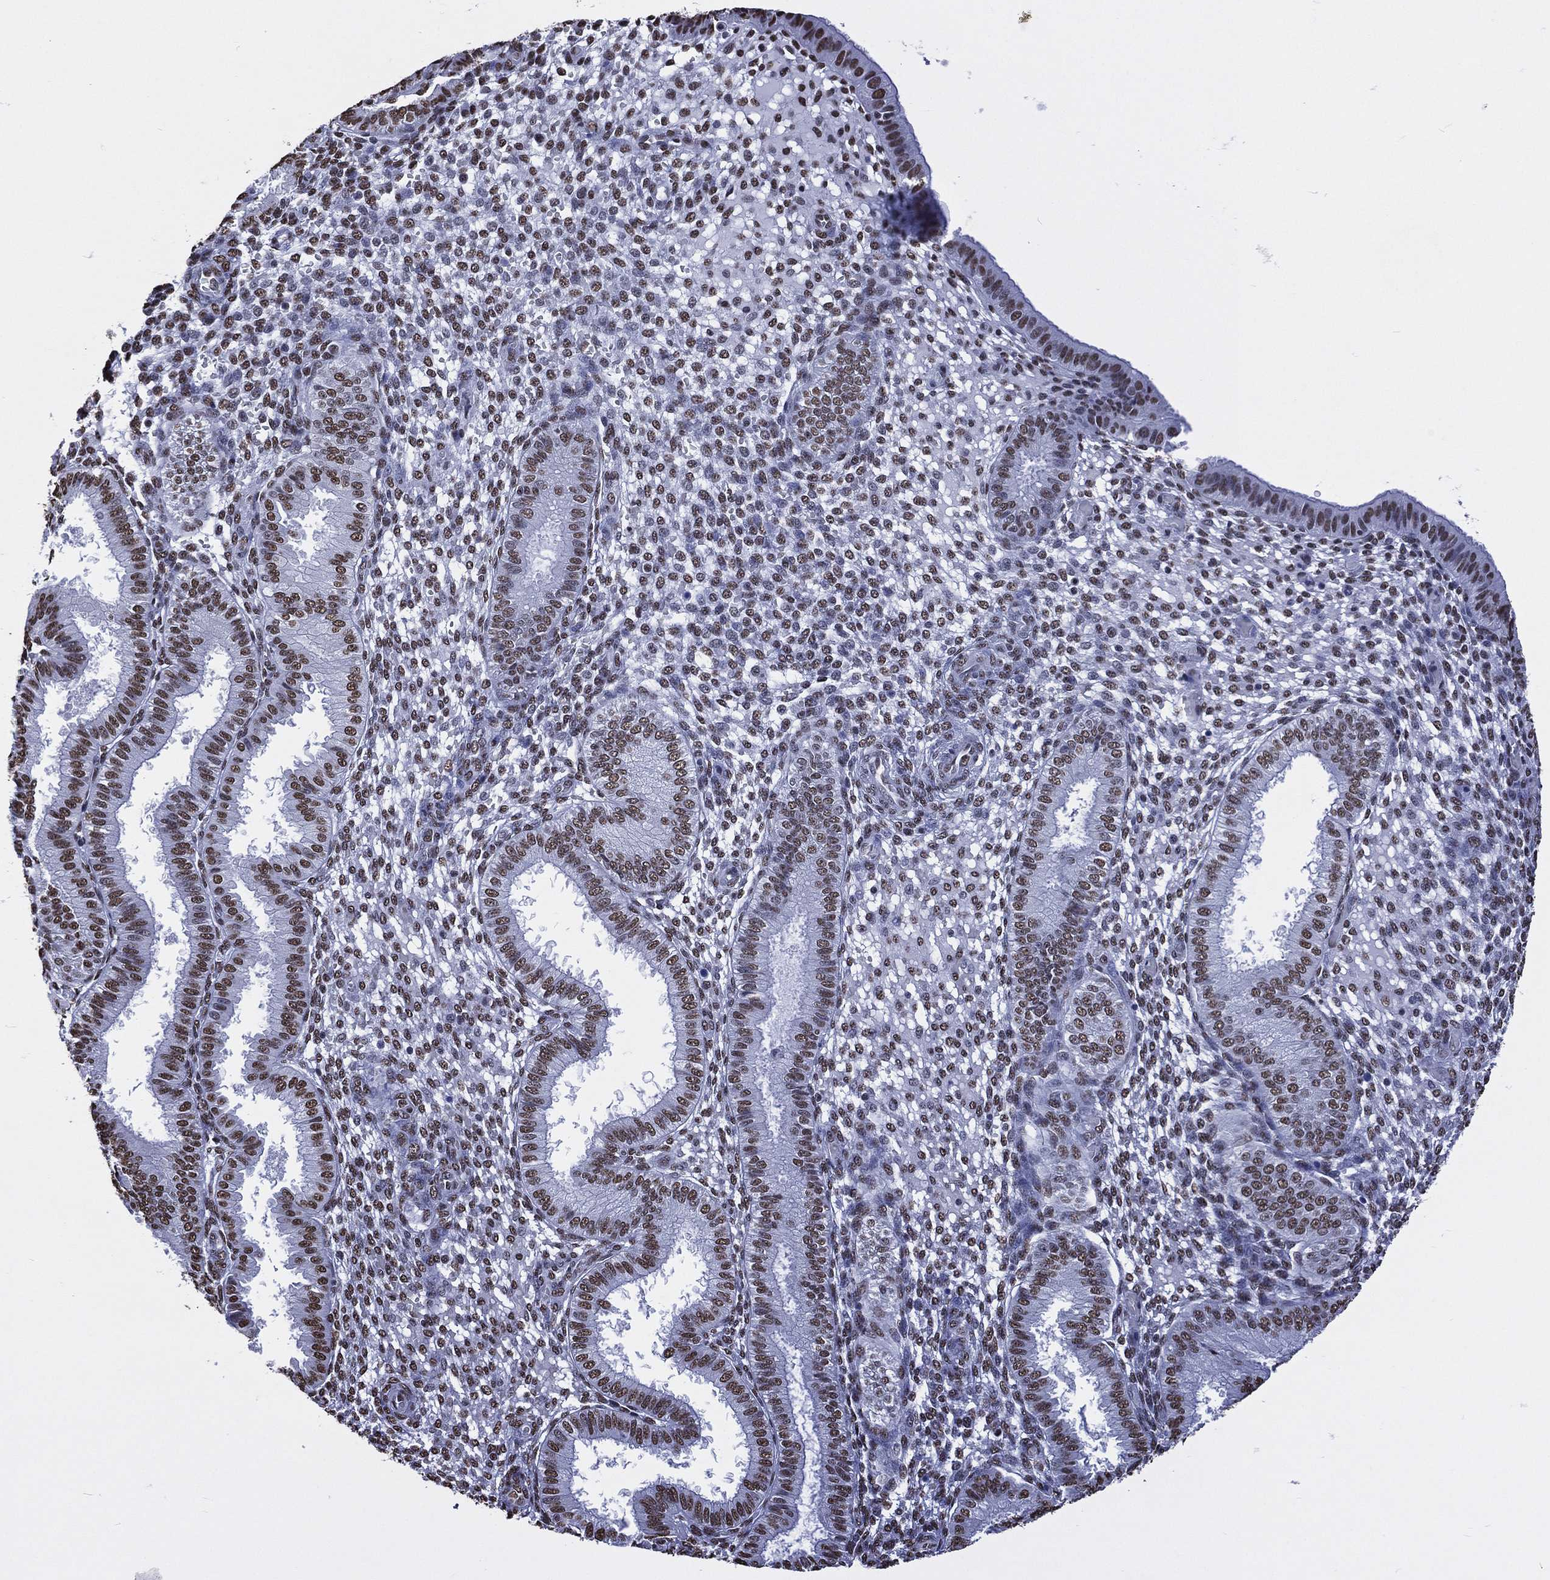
{"staining": {"intensity": "moderate", "quantity": ">75%", "location": "nuclear"}, "tissue": "endometrium", "cell_type": "Cells in endometrial stroma", "image_type": "normal", "snomed": [{"axis": "morphology", "description": "Normal tissue, NOS"}, {"axis": "topography", "description": "Endometrium"}], "caption": "IHC histopathology image of benign human endometrium stained for a protein (brown), which reveals medium levels of moderate nuclear staining in approximately >75% of cells in endometrial stroma.", "gene": "RETREG2", "patient": {"sex": "female", "age": 43}}